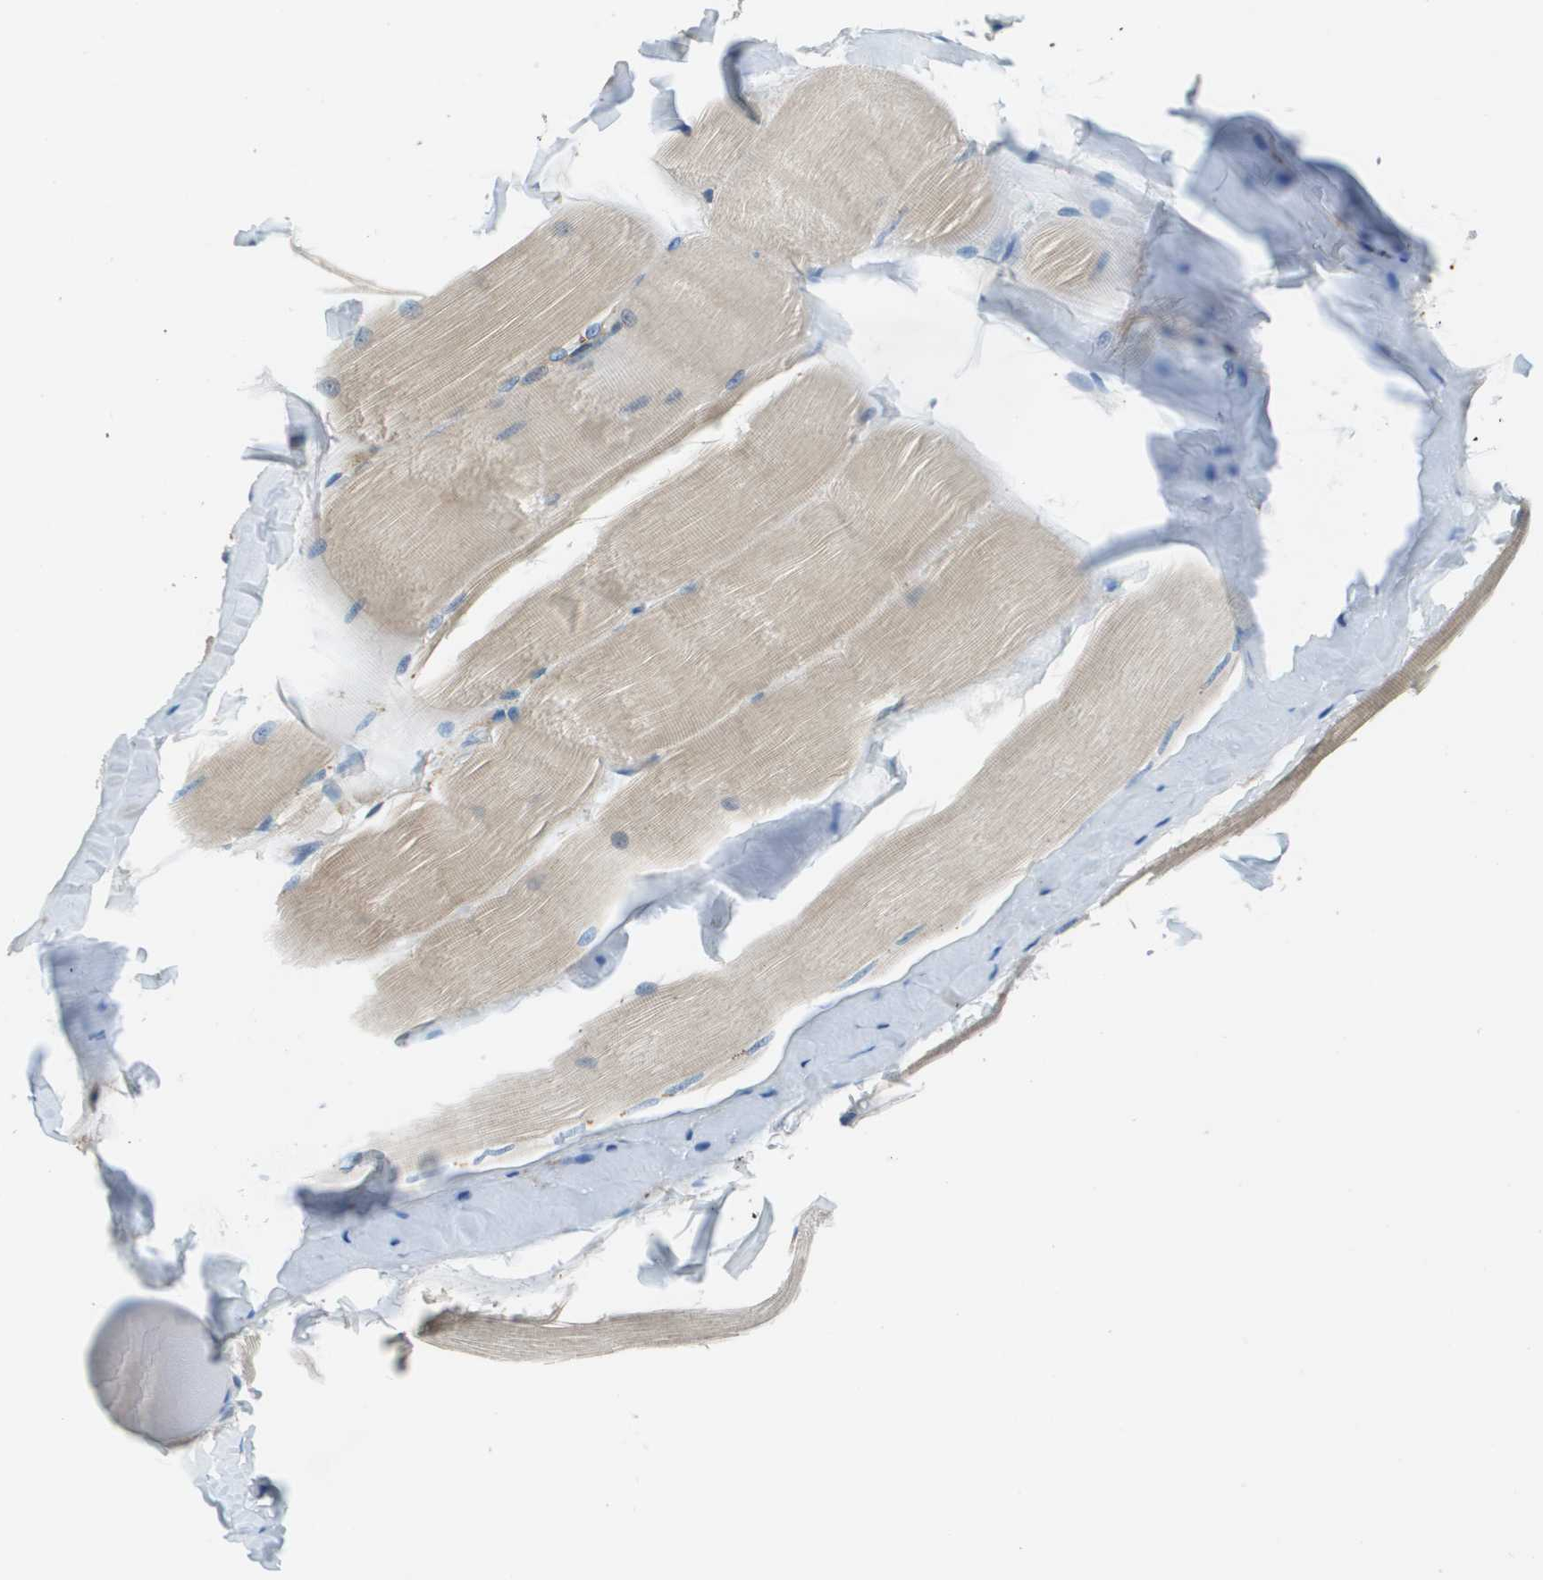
{"staining": {"intensity": "moderate", "quantity": "25%-75%", "location": "cytoplasmic/membranous"}, "tissue": "skeletal muscle", "cell_type": "Myocytes", "image_type": "normal", "snomed": [{"axis": "morphology", "description": "Normal tissue, NOS"}, {"axis": "morphology", "description": "Squamous cell carcinoma, NOS"}, {"axis": "topography", "description": "Skeletal muscle"}], "caption": "Protein expression analysis of unremarkable human skeletal muscle reveals moderate cytoplasmic/membranous expression in about 25%-75% of myocytes.", "gene": "CNPY3", "patient": {"sex": "male", "age": 51}}